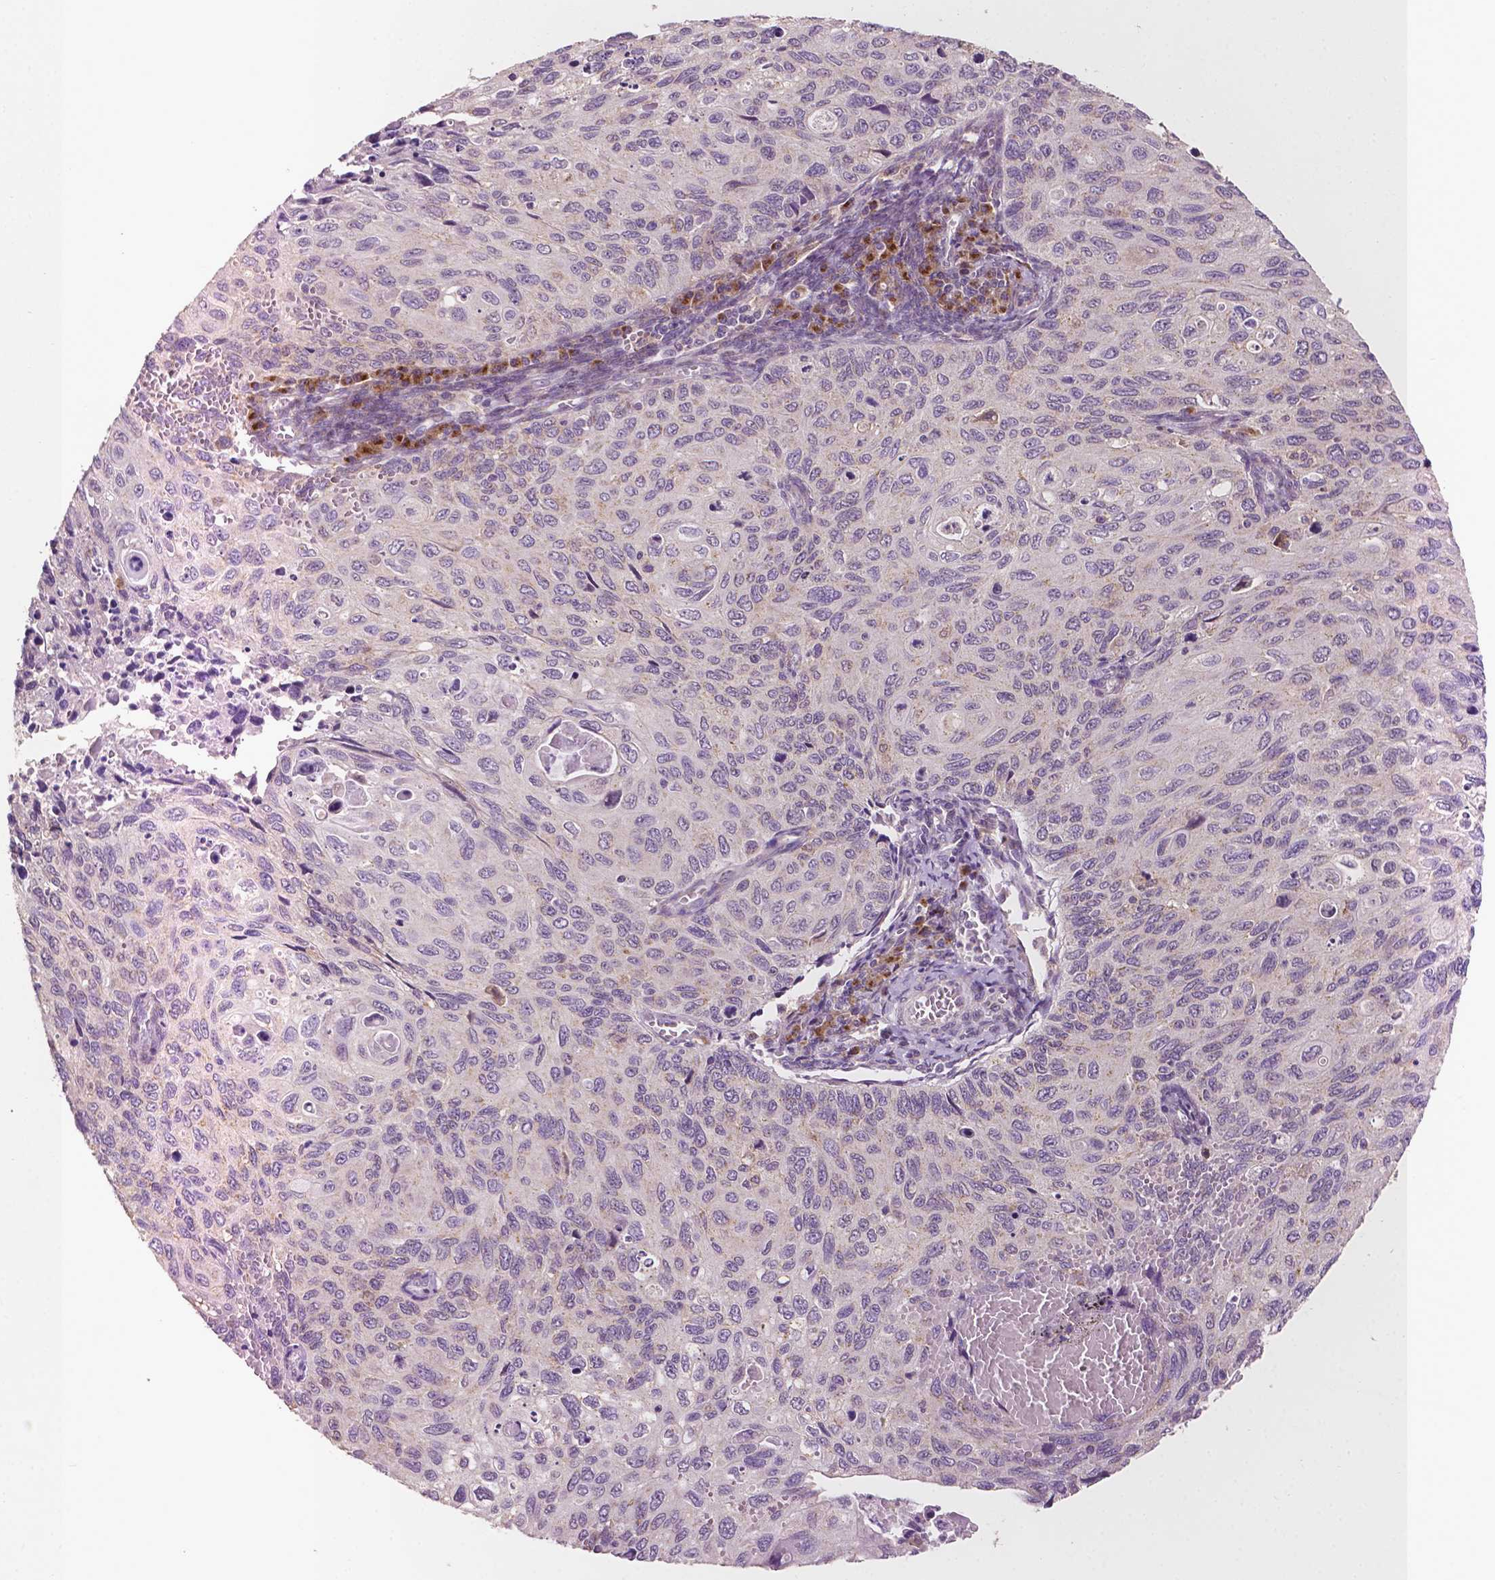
{"staining": {"intensity": "negative", "quantity": "none", "location": "none"}, "tissue": "cervical cancer", "cell_type": "Tumor cells", "image_type": "cancer", "snomed": [{"axis": "morphology", "description": "Squamous cell carcinoma, NOS"}, {"axis": "topography", "description": "Cervix"}], "caption": "Human cervical squamous cell carcinoma stained for a protein using IHC demonstrates no staining in tumor cells.", "gene": "EBAG9", "patient": {"sex": "female", "age": 70}}